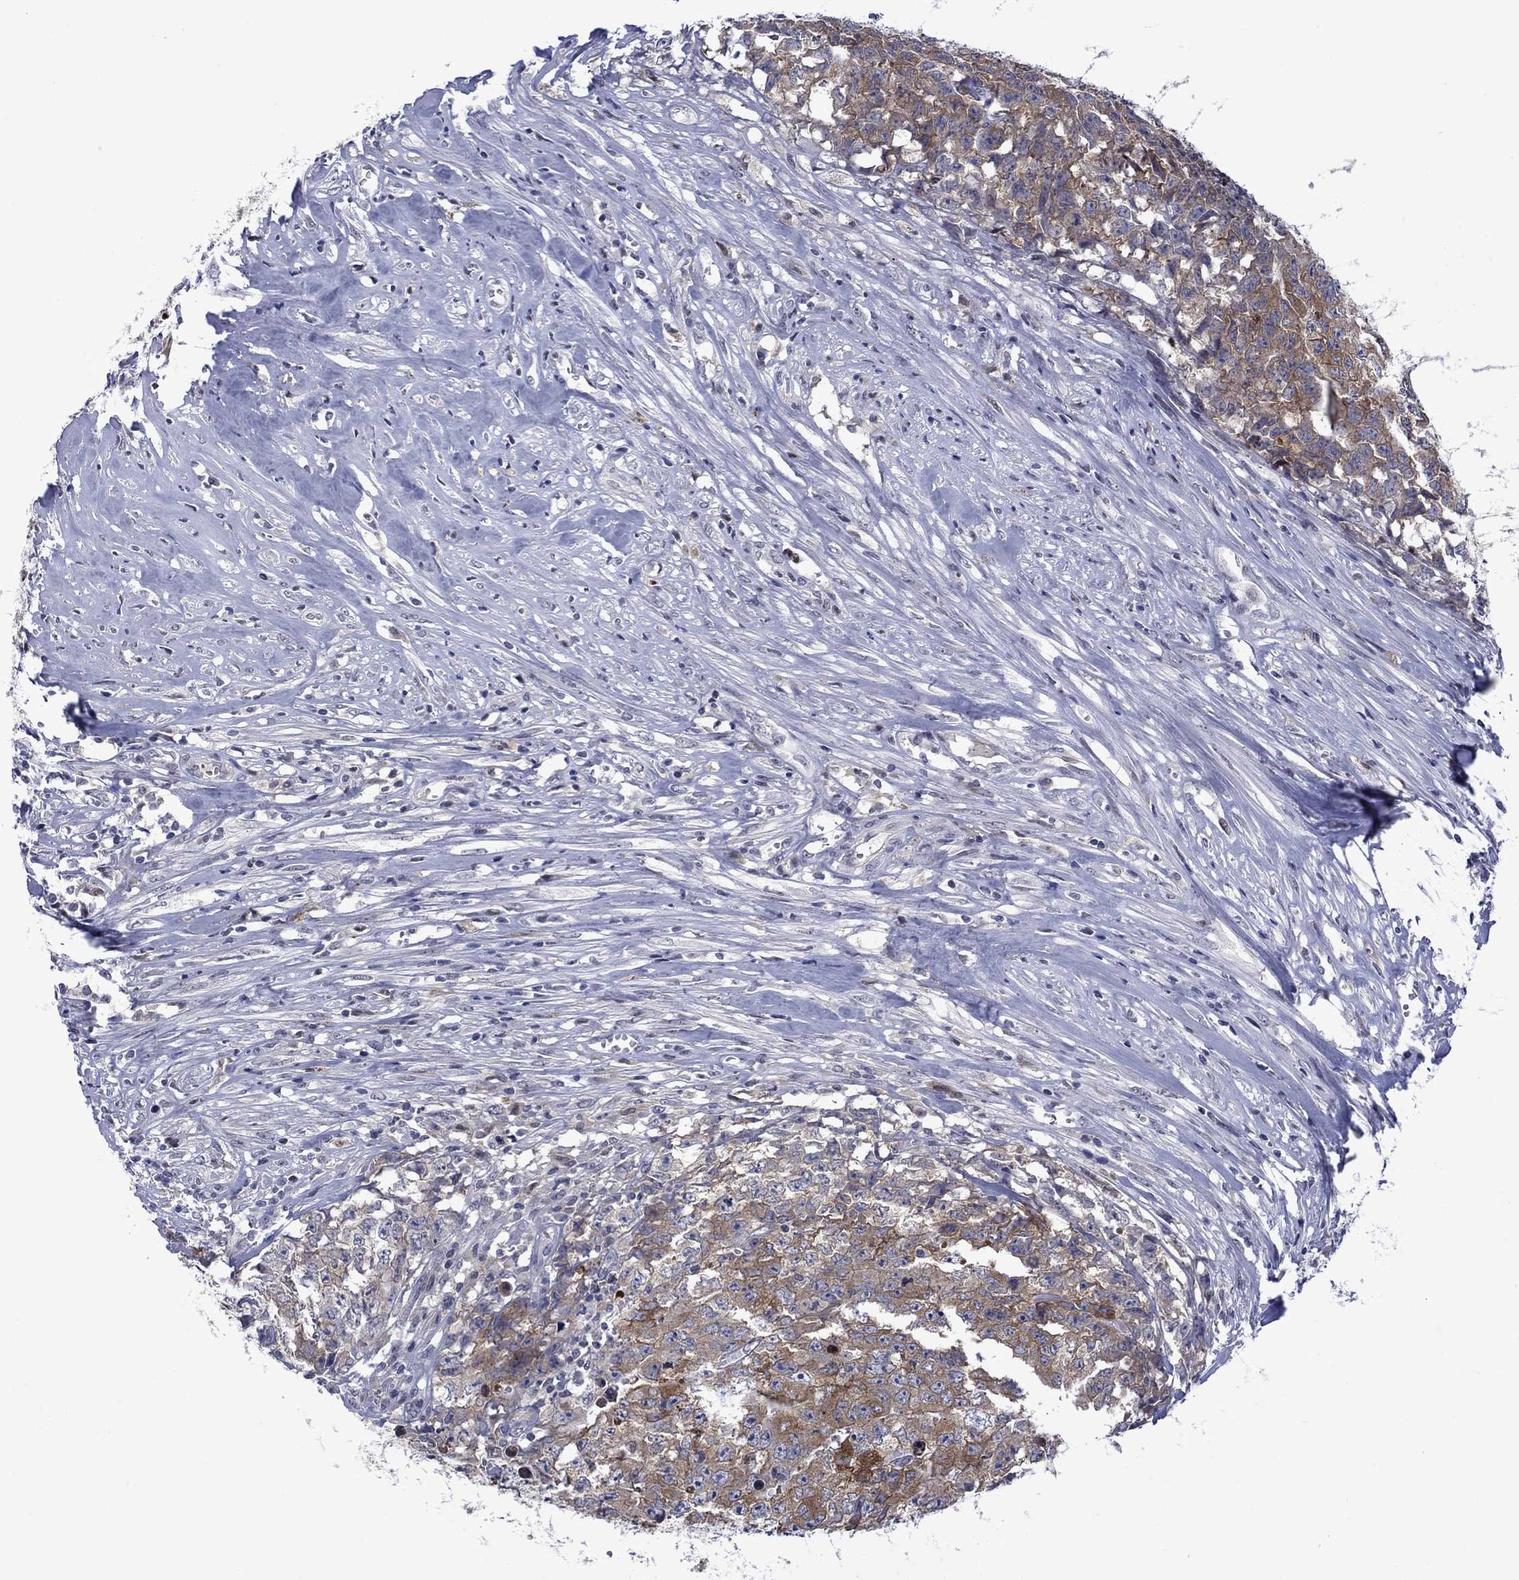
{"staining": {"intensity": "moderate", "quantity": ">75%", "location": "cytoplasmic/membranous"}, "tissue": "testis cancer", "cell_type": "Tumor cells", "image_type": "cancer", "snomed": [{"axis": "morphology", "description": "Carcinoma, Embryonal, NOS"}, {"axis": "morphology", "description": "Teratoma, malignant, NOS"}, {"axis": "topography", "description": "Testis"}], "caption": "Testis cancer stained with DAB (3,3'-diaminobenzidine) immunohistochemistry displays medium levels of moderate cytoplasmic/membranous positivity in about >75% of tumor cells. (DAB (3,3'-diaminobenzidine) IHC, brown staining for protein, blue staining for nuclei).", "gene": "AGL", "patient": {"sex": "male", "age": 24}}